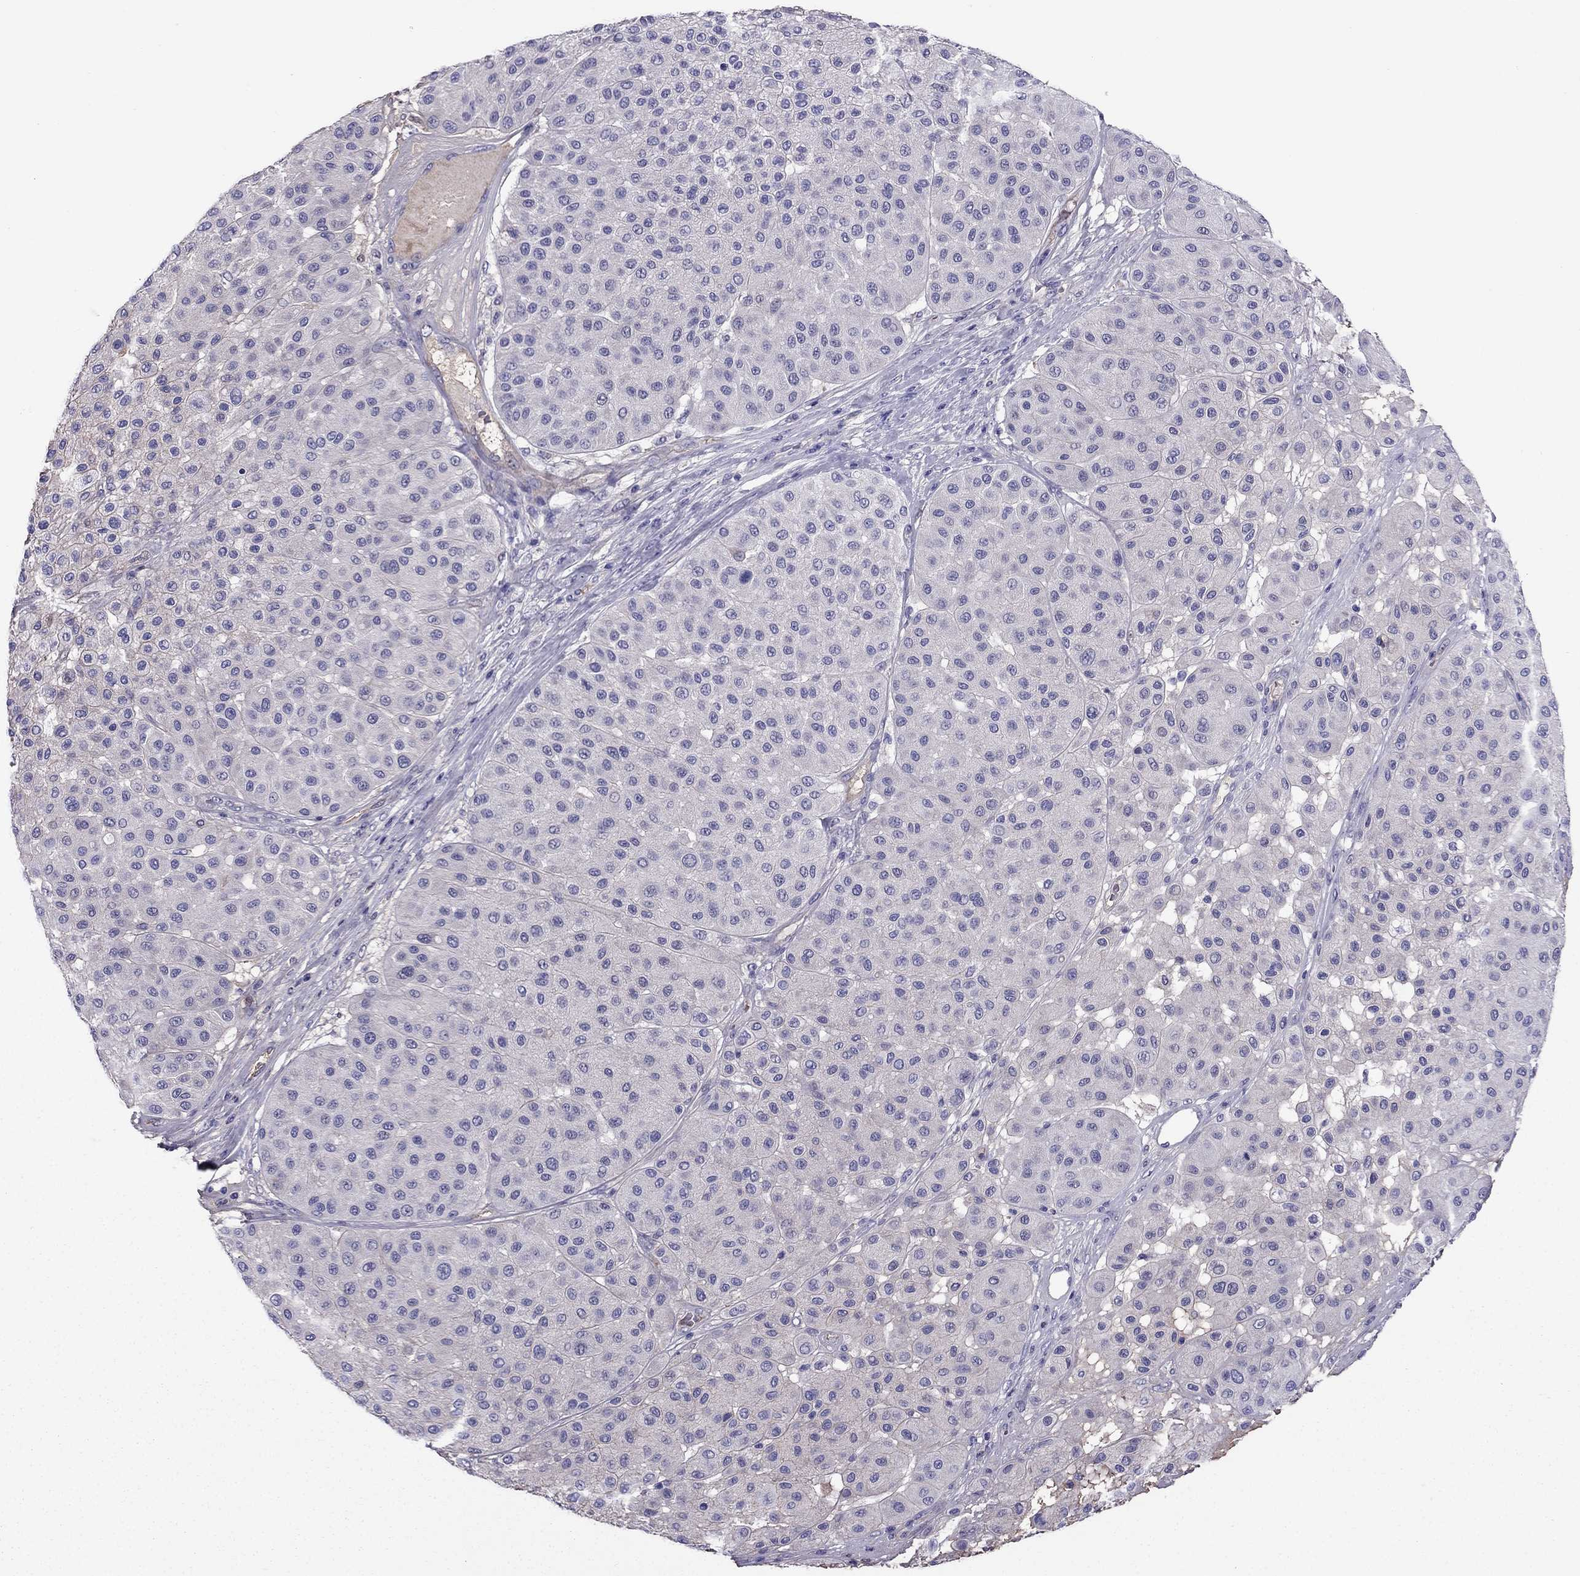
{"staining": {"intensity": "negative", "quantity": "none", "location": "none"}, "tissue": "melanoma", "cell_type": "Tumor cells", "image_type": "cancer", "snomed": [{"axis": "morphology", "description": "Malignant melanoma, Metastatic site"}, {"axis": "topography", "description": "Smooth muscle"}], "caption": "Protein analysis of melanoma displays no significant expression in tumor cells.", "gene": "TBC1D21", "patient": {"sex": "male", "age": 41}}